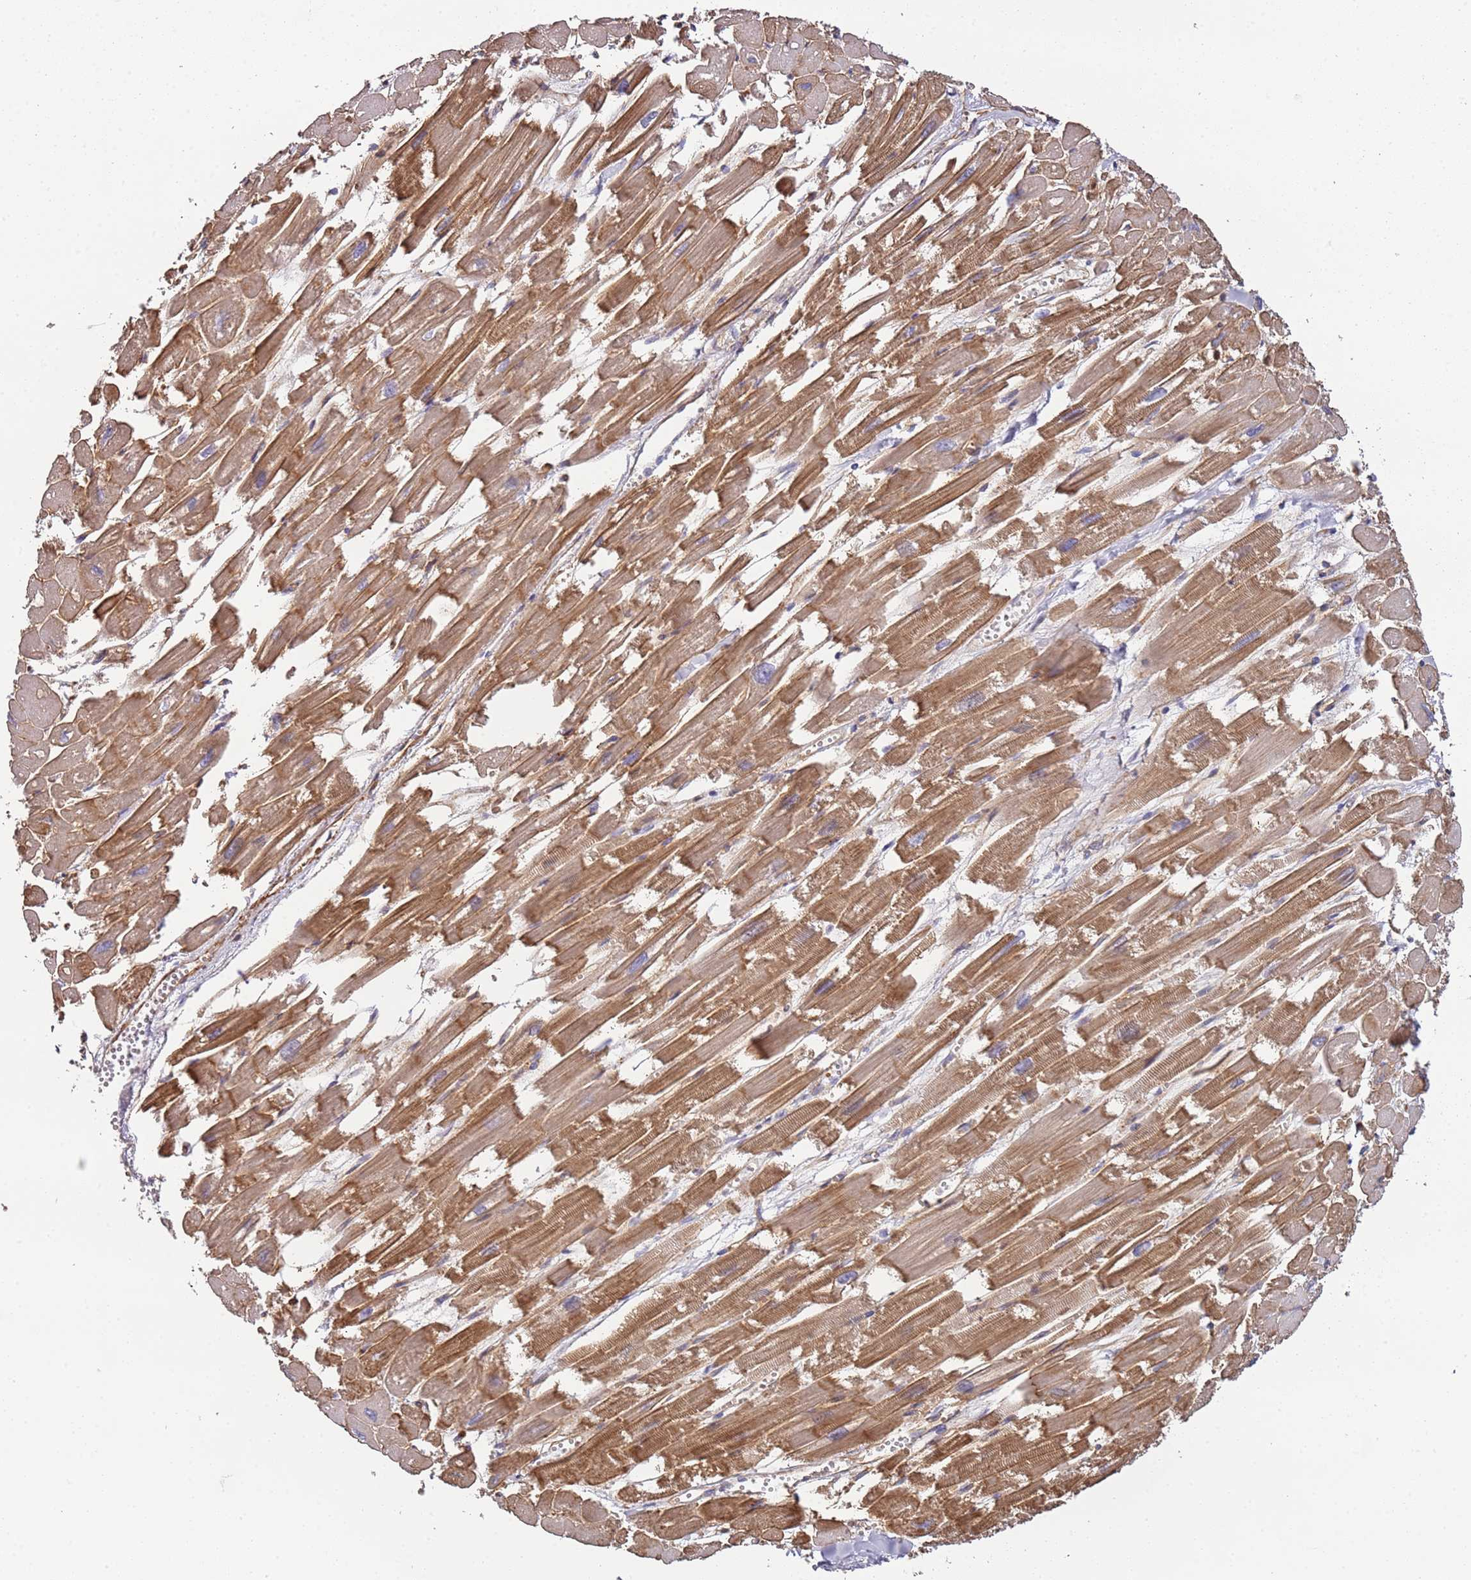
{"staining": {"intensity": "moderate", "quantity": ">75%", "location": "cytoplasmic/membranous"}, "tissue": "heart muscle", "cell_type": "Cardiomyocytes", "image_type": "normal", "snomed": [{"axis": "morphology", "description": "Normal tissue, NOS"}, {"axis": "topography", "description": "Heart"}], "caption": "The photomicrograph demonstrates immunohistochemical staining of benign heart muscle. There is moderate cytoplasmic/membranous staining is seen in approximately >75% of cardiomyocytes. (DAB IHC with brightfield microscopy, high magnification).", "gene": "CYP2U1", "patient": {"sex": "male", "age": 54}}